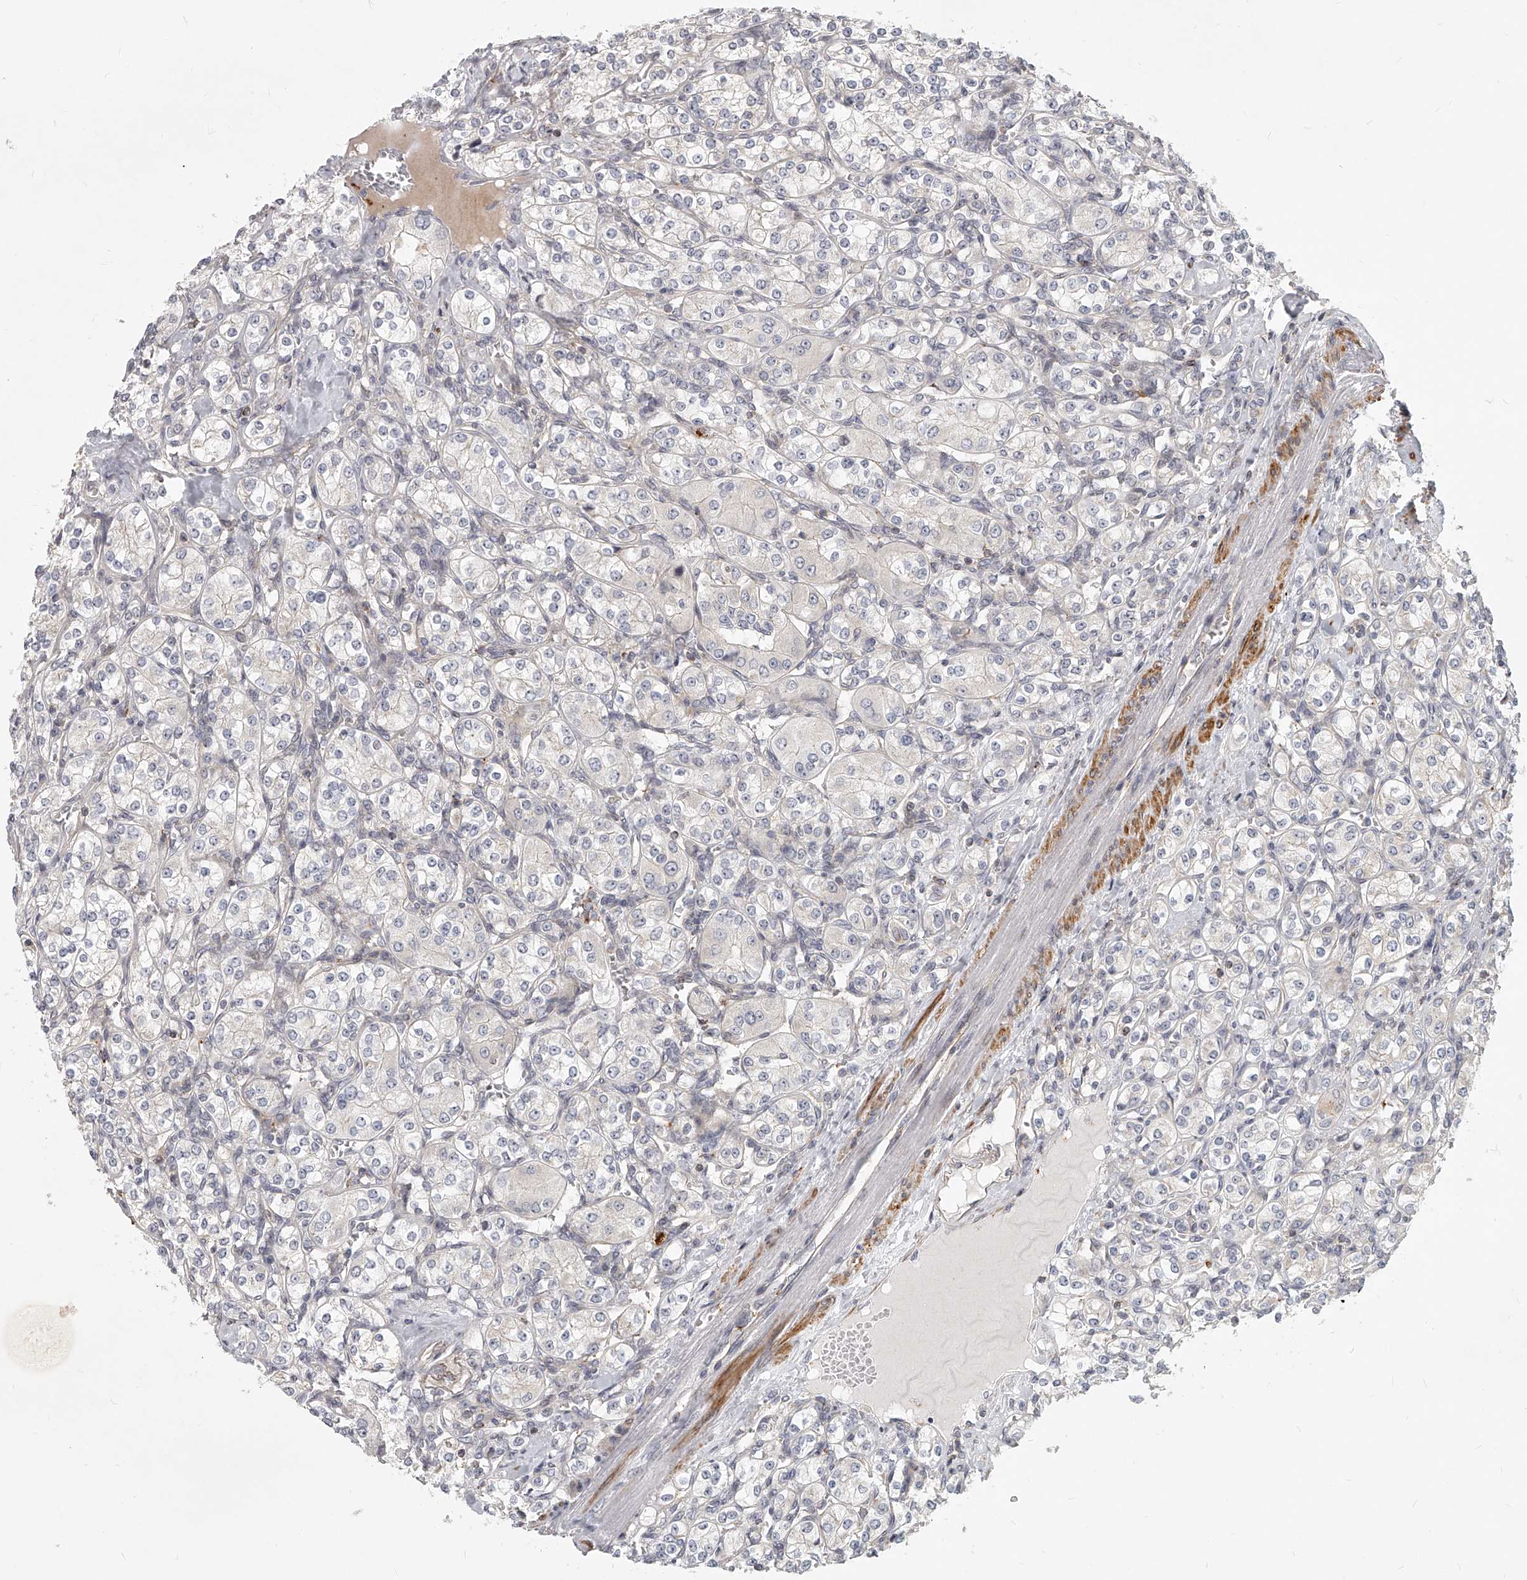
{"staining": {"intensity": "negative", "quantity": "none", "location": "none"}, "tissue": "renal cancer", "cell_type": "Tumor cells", "image_type": "cancer", "snomed": [{"axis": "morphology", "description": "Adenocarcinoma, NOS"}, {"axis": "topography", "description": "Kidney"}], "caption": "DAB immunohistochemical staining of human renal cancer (adenocarcinoma) shows no significant expression in tumor cells.", "gene": "SLC37A1", "patient": {"sex": "male", "age": 77}}